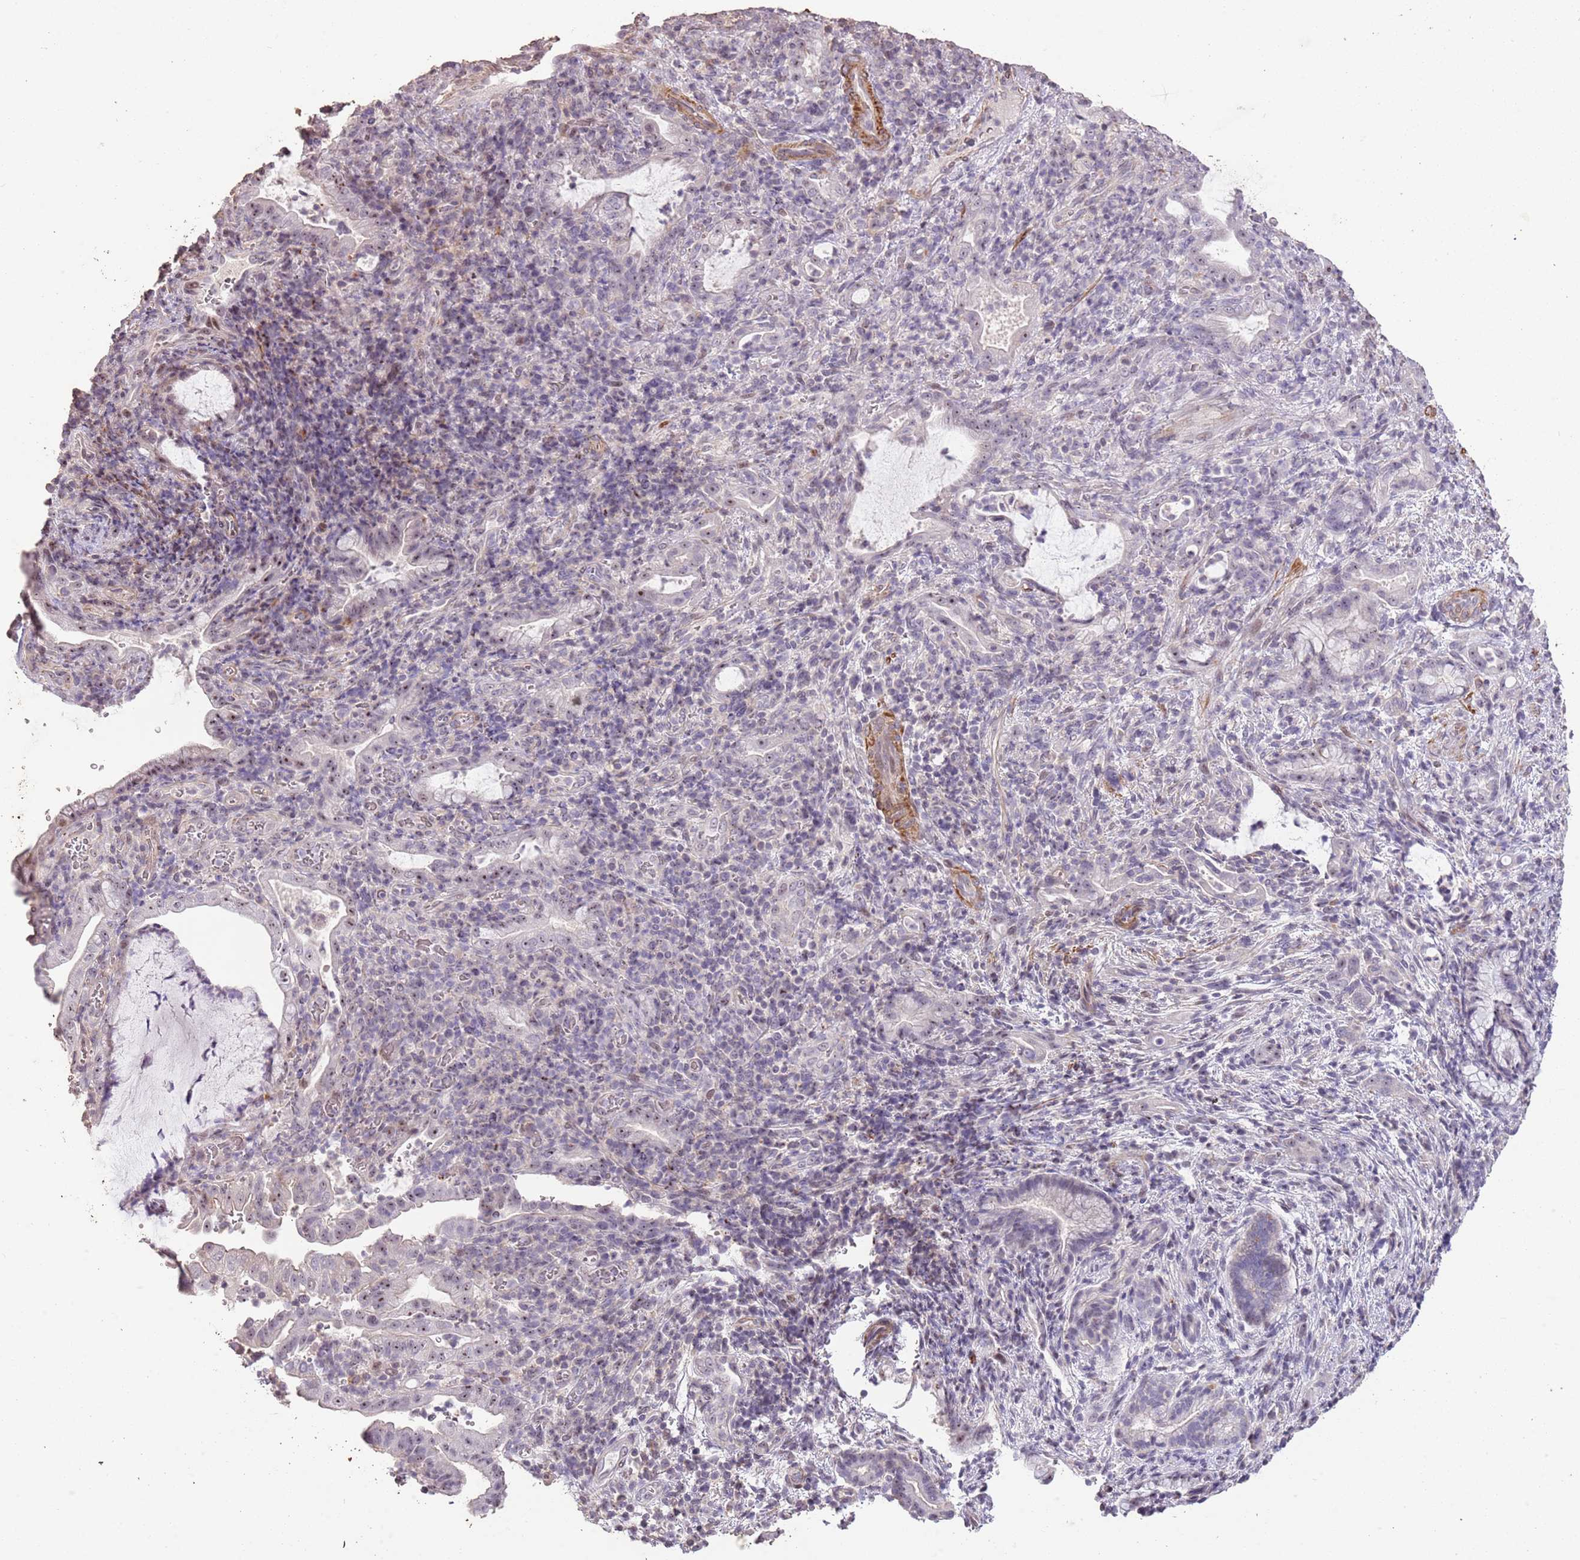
{"staining": {"intensity": "moderate", "quantity": ">75%", "location": "nuclear"}, "tissue": "pancreatic cancer", "cell_type": "Tumor cells", "image_type": "cancer", "snomed": [{"axis": "morphology", "description": "Normal tissue, NOS"}, {"axis": "morphology", "description": "Adenocarcinoma, NOS"}, {"axis": "topography", "description": "Pancreas"}], "caption": "Pancreatic cancer (adenocarcinoma) tissue shows moderate nuclear staining in approximately >75% of tumor cells, visualized by immunohistochemistry.", "gene": "ADTRP", "patient": {"sex": "female", "age": 55}}